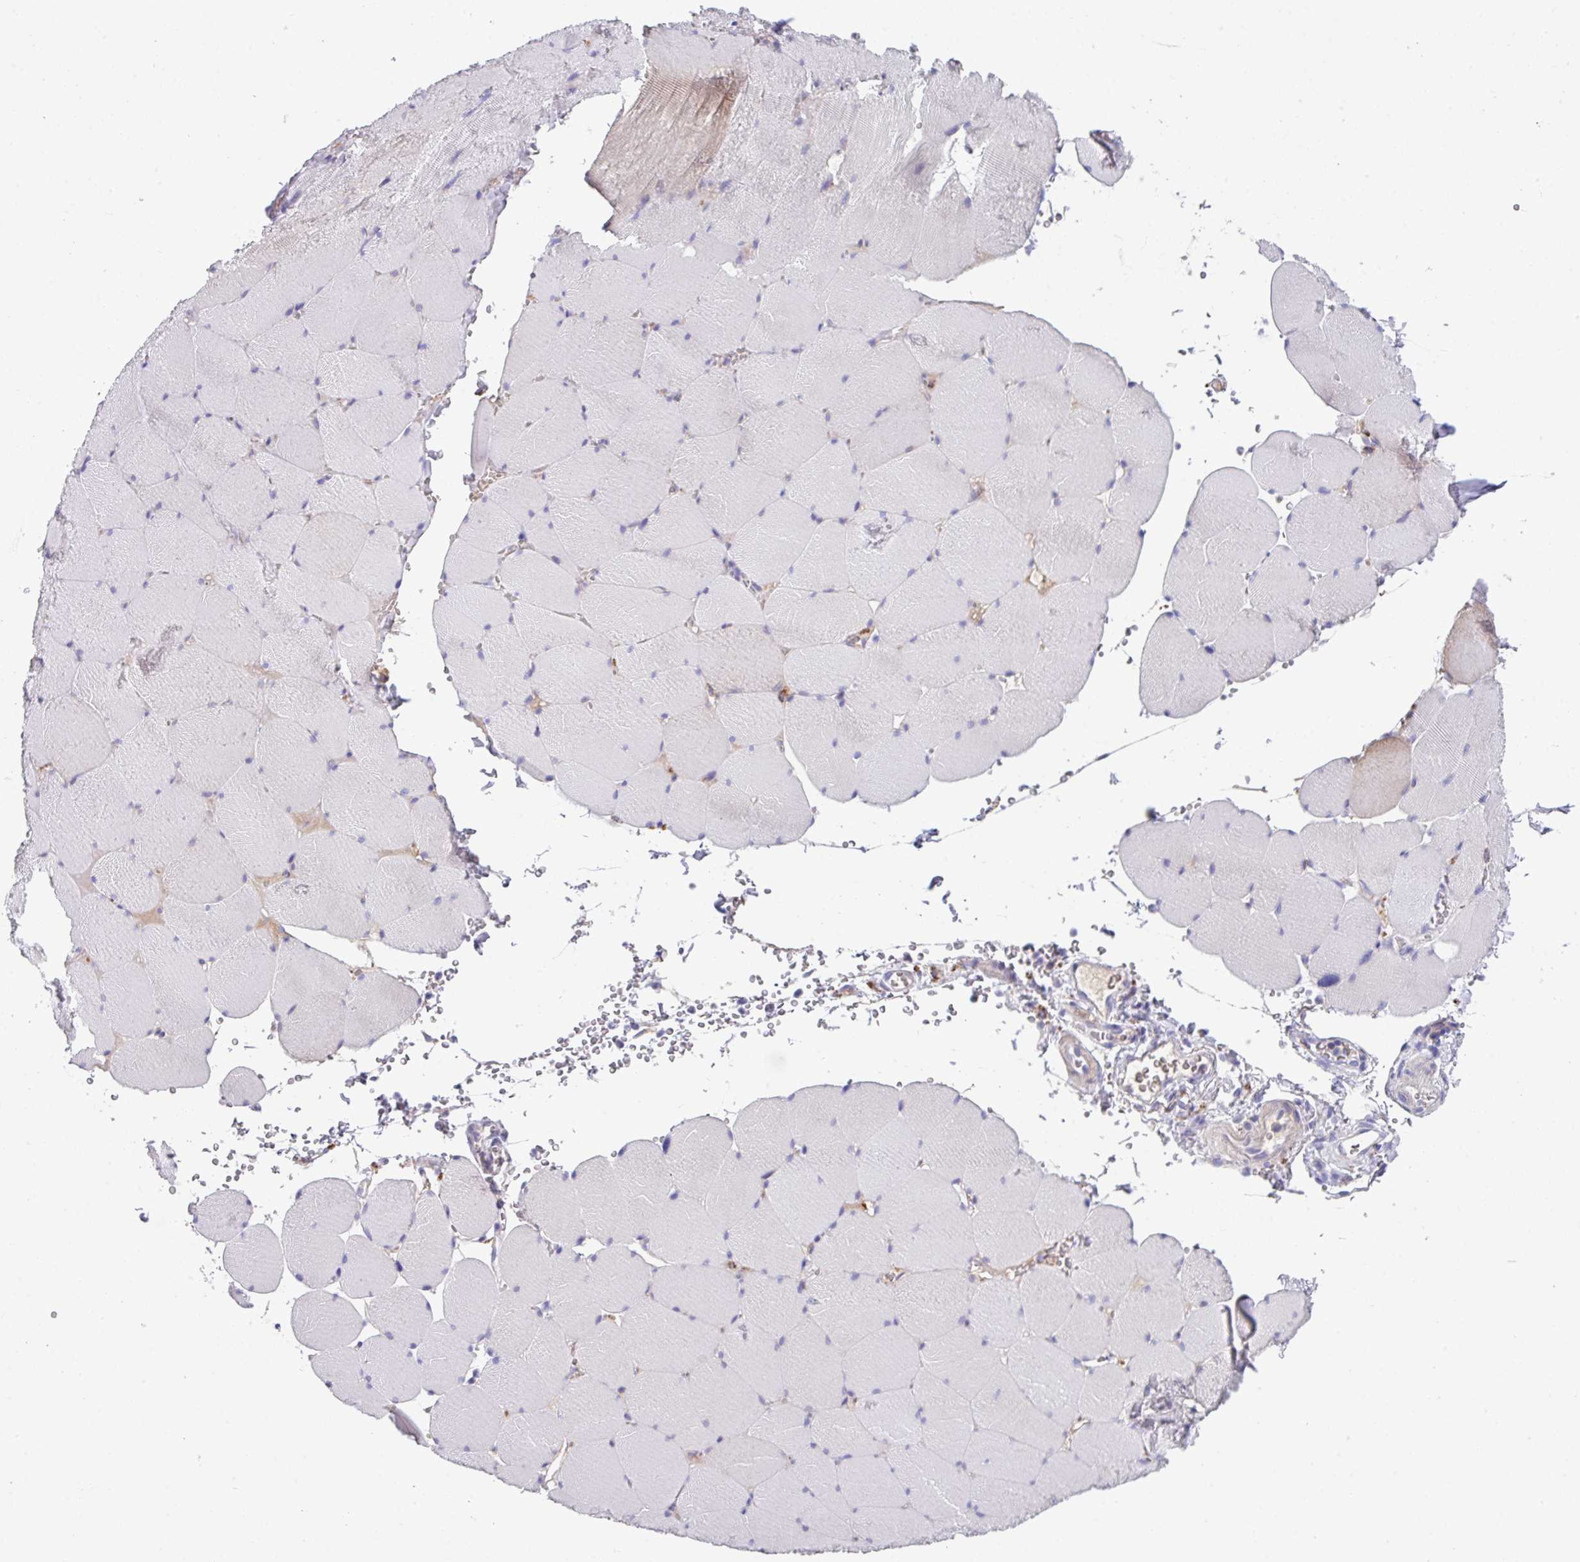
{"staining": {"intensity": "negative", "quantity": "none", "location": "none"}, "tissue": "skeletal muscle", "cell_type": "Myocytes", "image_type": "normal", "snomed": [{"axis": "morphology", "description": "Normal tissue, NOS"}, {"axis": "topography", "description": "Skeletal muscle"}, {"axis": "topography", "description": "Head-Neck"}], "caption": "Myocytes are negative for protein expression in normal human skeletal muscle. (Stains: DAB (3,3'-diaminobenzidine) IHC with hematoxylin counter stain, Microscopy: brightfield microscopy at high magnification).", "gene": "DNAL1", "patient": {"sex": "male", "age": 66}}